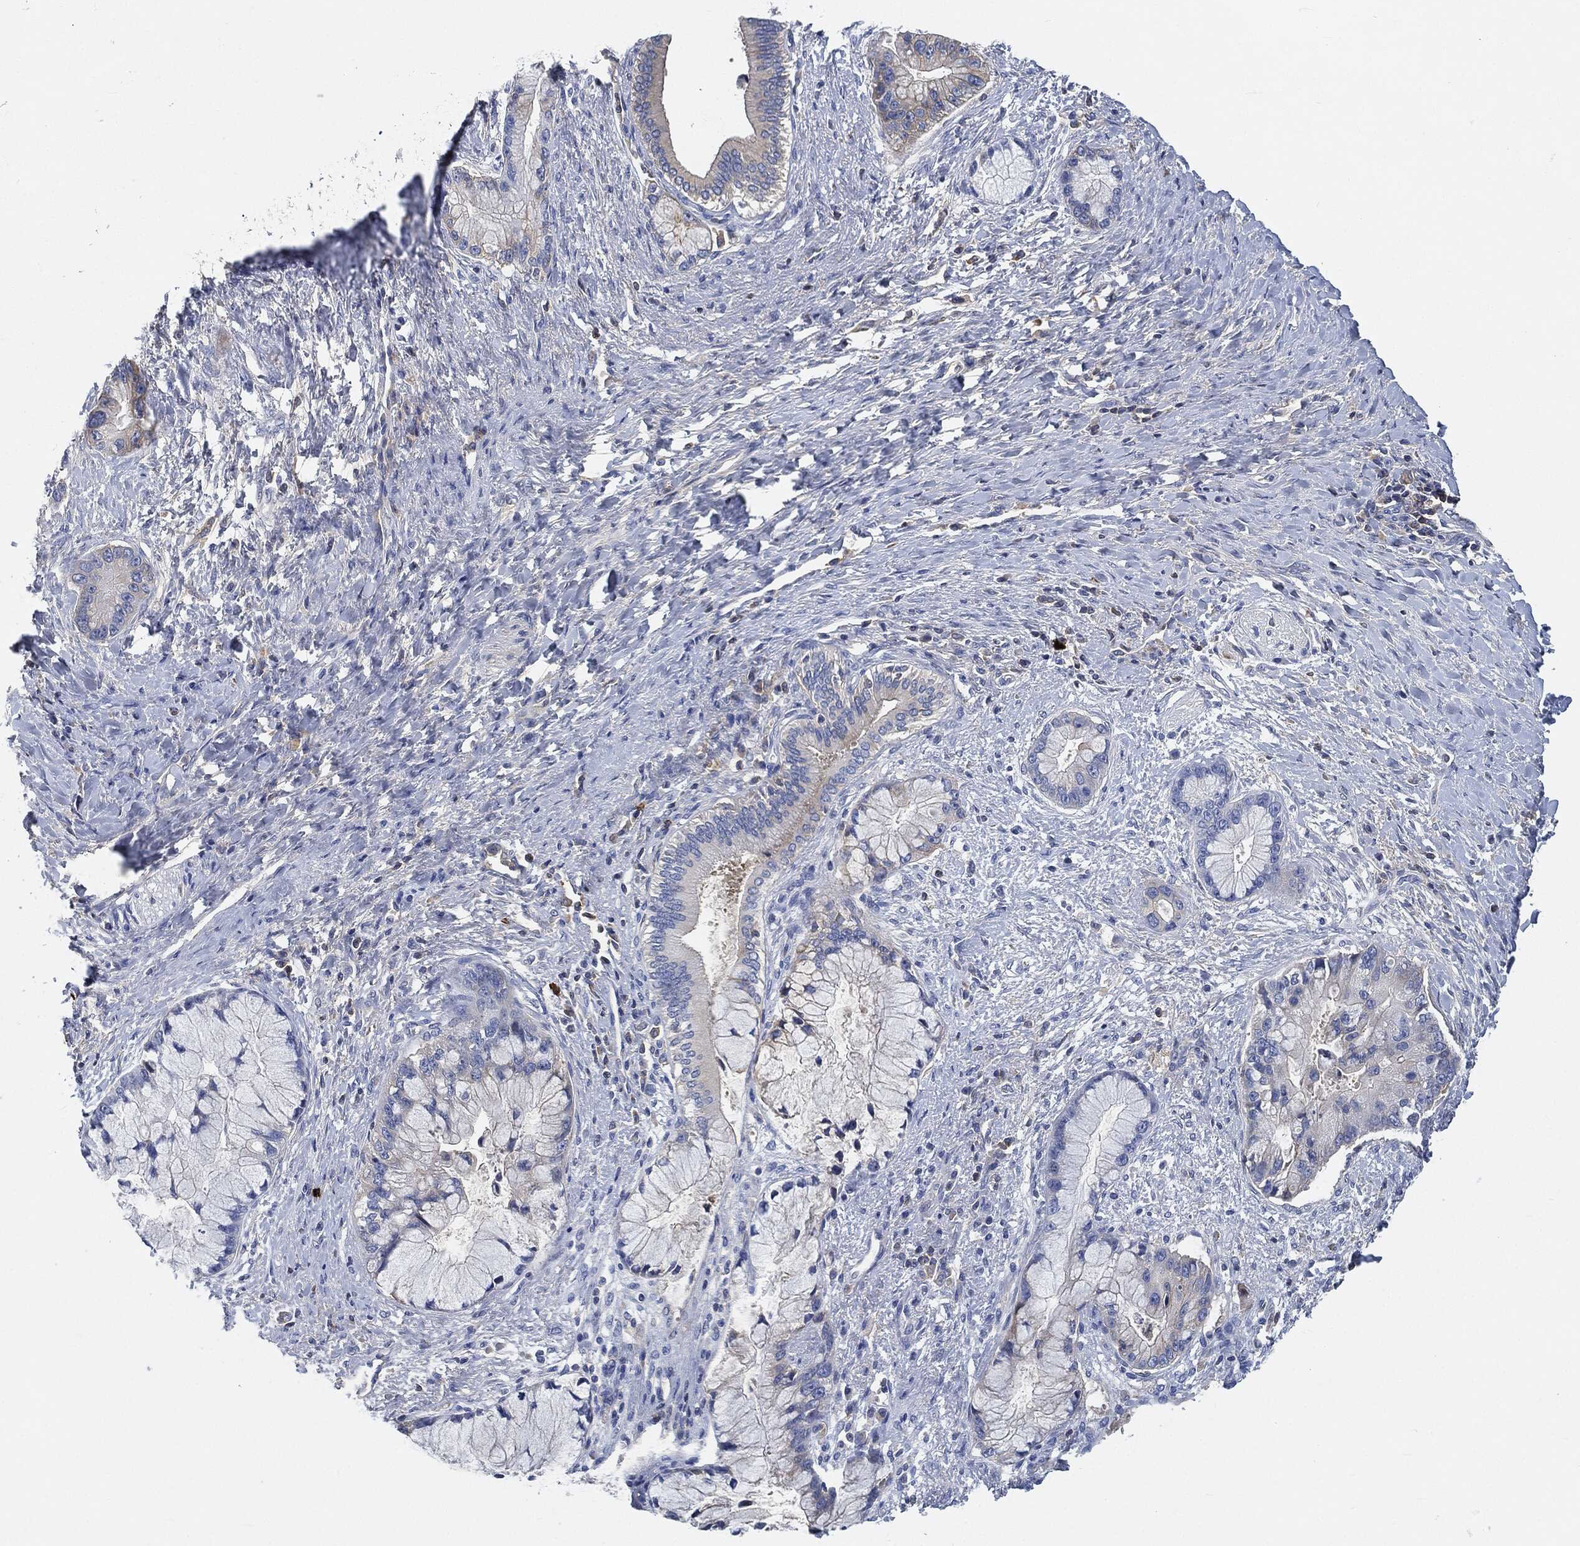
{"staining": {"intensity": "negative", "quantity": "none", "location": "none"}, "tissue": "liver cancer", "cell_type": "Tumor cells", "image_type": "cancer", "snomed": [{"axis": "morphology", "description": "Normal tissue, NOS"}, {"axis": "morphology", "description": "Cholangiocarcinoma"}, {"axis": "topography", "description": "Liver"}, {"axis": "topography", "description": "Peripheral nerve tissue"}], "caption": "DAB immunohistochemical staining of liver cancer (cholangiocarcinoma) shows no significant expression in tumor cells. Nuclei are stained in blue.", "gene": "IGLV6-57", "patient": {"sex": "male", "age": 50}}